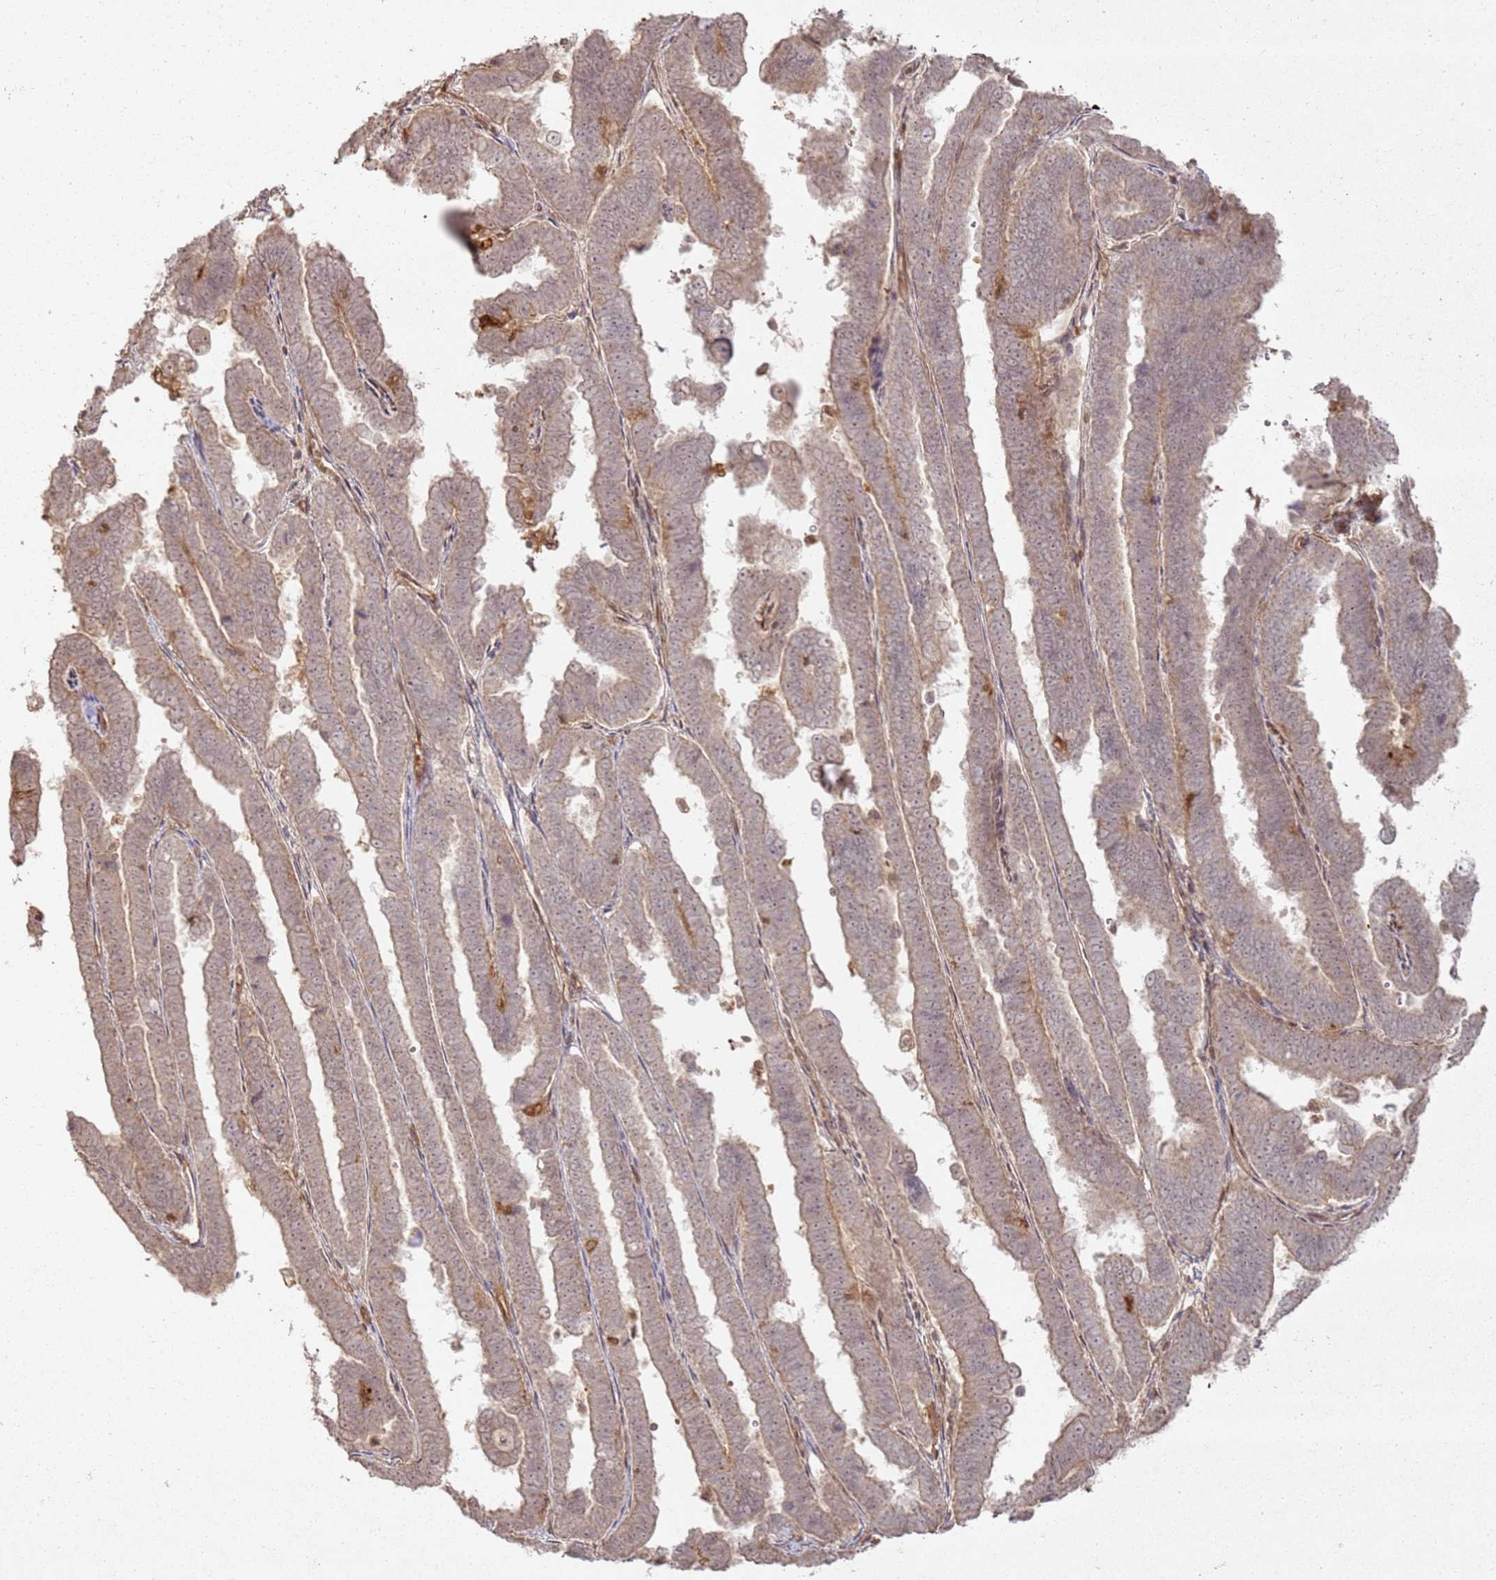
{"staining": {"intensity": "negative", "quantity": "none", "location": "none"}, "tissue": "endometrial cancer", "cell_type": "Tumor cells", "image_type": "cancer", "snomed": [{"axis": "morphology", "description": "Adenocarcinoma, NOS"}, {"axis": "topography", "description": "Endometrium"}], "caption": "A photomicrograph of human endometrial cancer (adenocarcinoma) is negative for staining in tumor cells.", "gene": "ZNF776", "patient": {"sex": "female", "age": 75}}